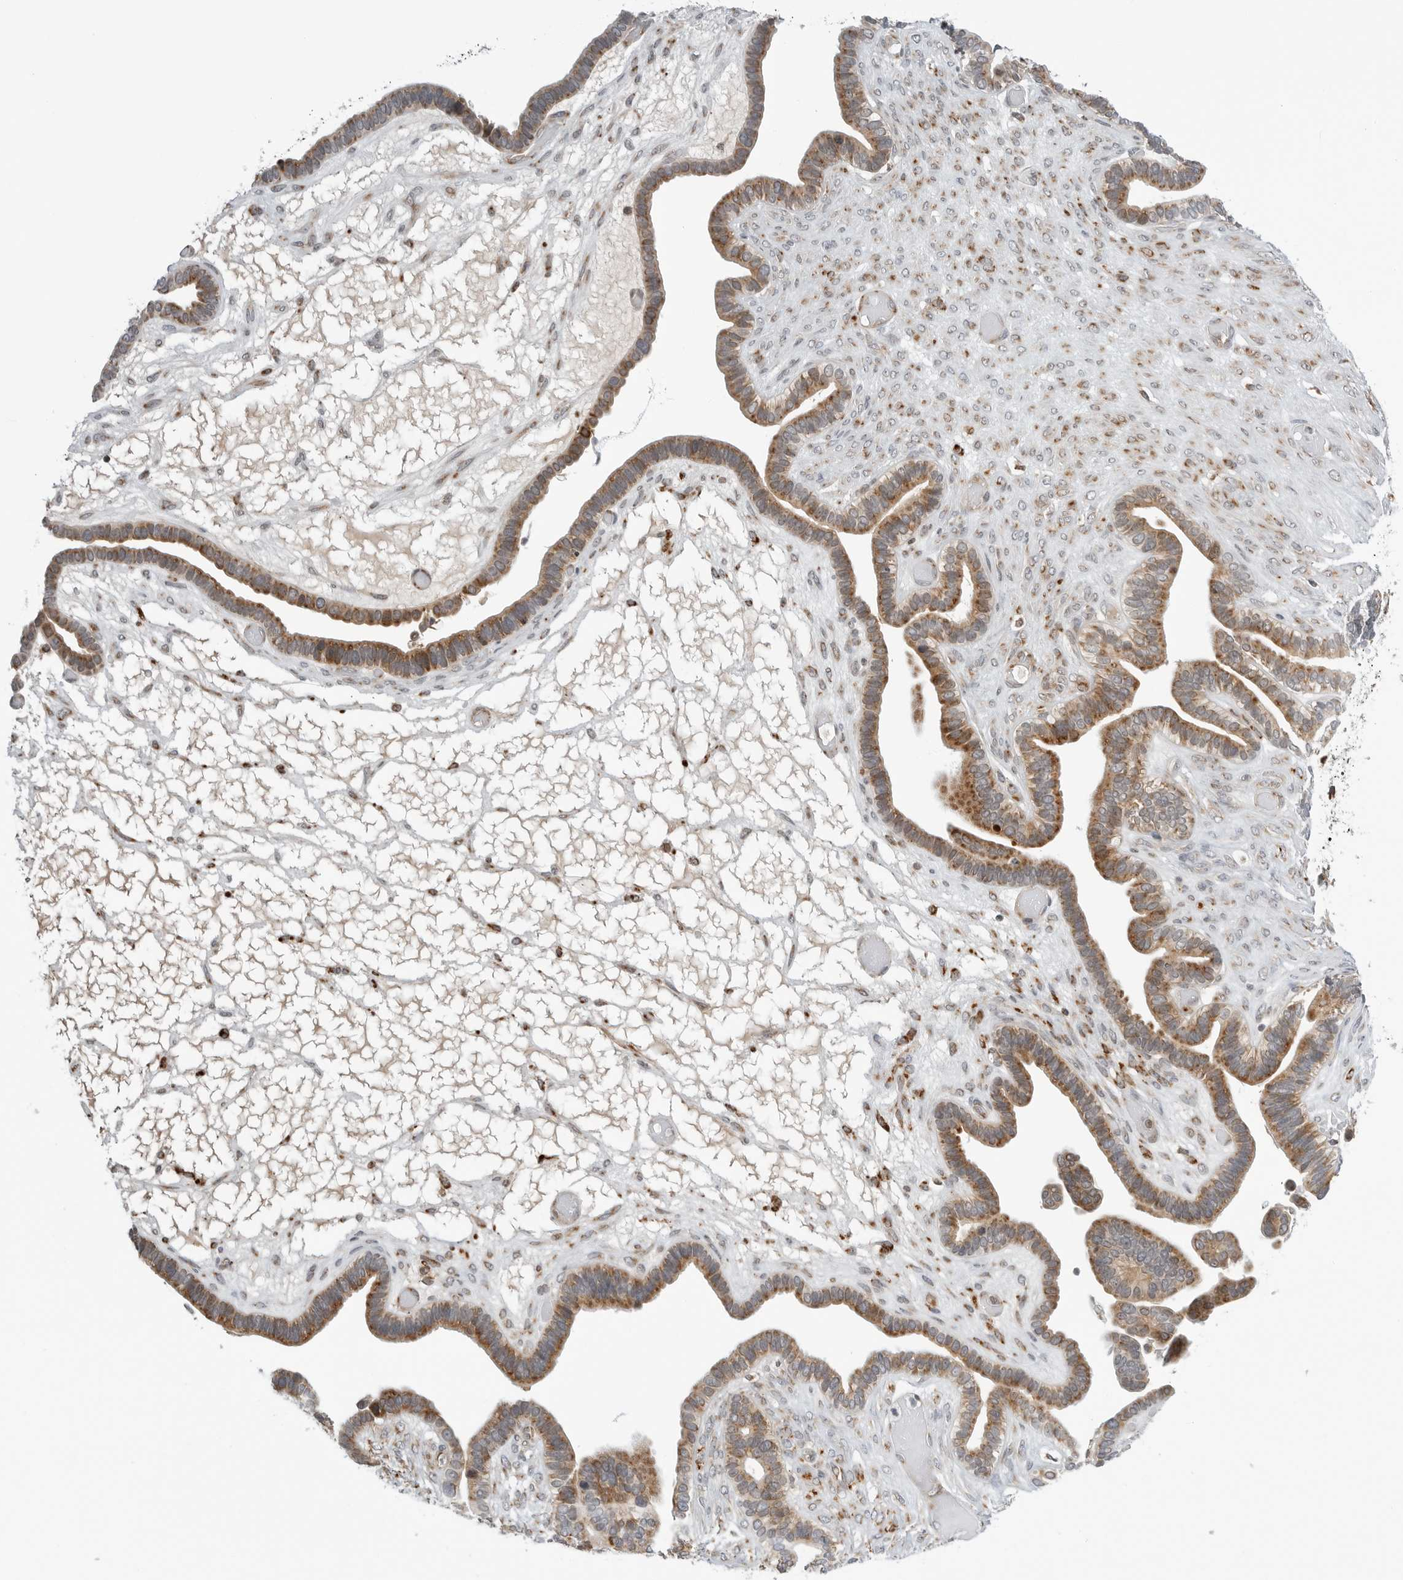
{"staining": {"intensity": "moderate", "quantity": ">75%", "location": "cytoplasmic/membranous"}, "tissue": "ovarian cancer", "cell_type": "Tumor cells", "image_type": "cancer", "snomed": [{"axis": "morphology", "description": "Cystadenocarcinoma, serous, NOS"}, {"axis": "topography", "description": "Ovary"}], "caption": "Immunohistochemistry (IHC) of human serous cystadenocarcinoma (ovarian) demonstrates medium levels of moderate cytoplasmic/membranous staining in approximately >75% of tumor cells.", "gene": "PEX2", "patient": {"sex": "female", "age": 56}}